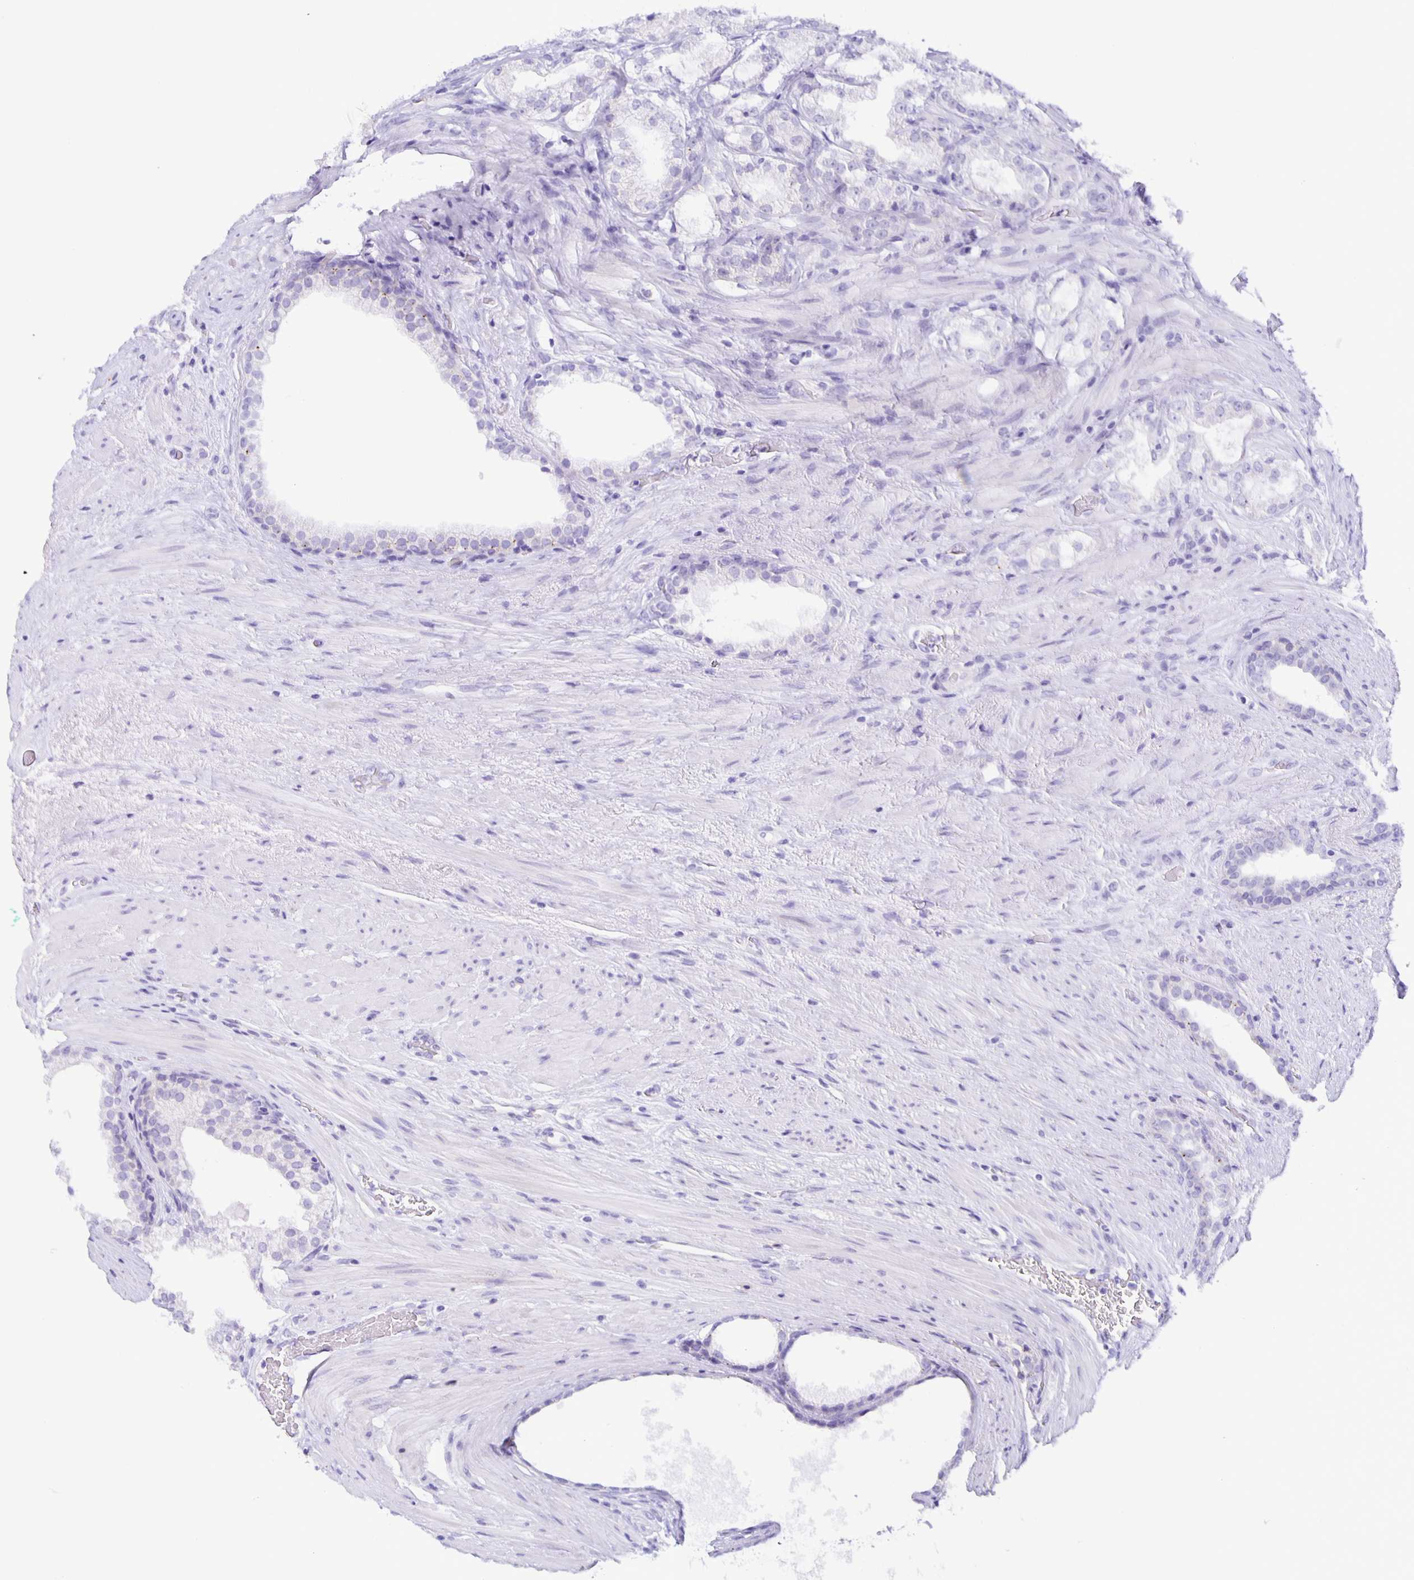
{"staining": {"intensity": "negative", "quantity": "none", "location": "none"}, "tissue": "prostate cancer", "cell_type": "Tumor cells", "image_type": "cancer", "snomed": [{"axis": "morphology", "description": "Adenocarcinoma, High grade"}, {"axis": "topography", "description": "Prostate"}], "caption": "High-grade adenocarcinoma (prostate) was stained to show a protein in brown. There is no significant expression in tumor cells. The staining is performed using DAB brown chromogen with nuclei counter-stained in using hematoxylin.", "gene": "AQP6", "patient": {"sex": "male", "age": 65}}